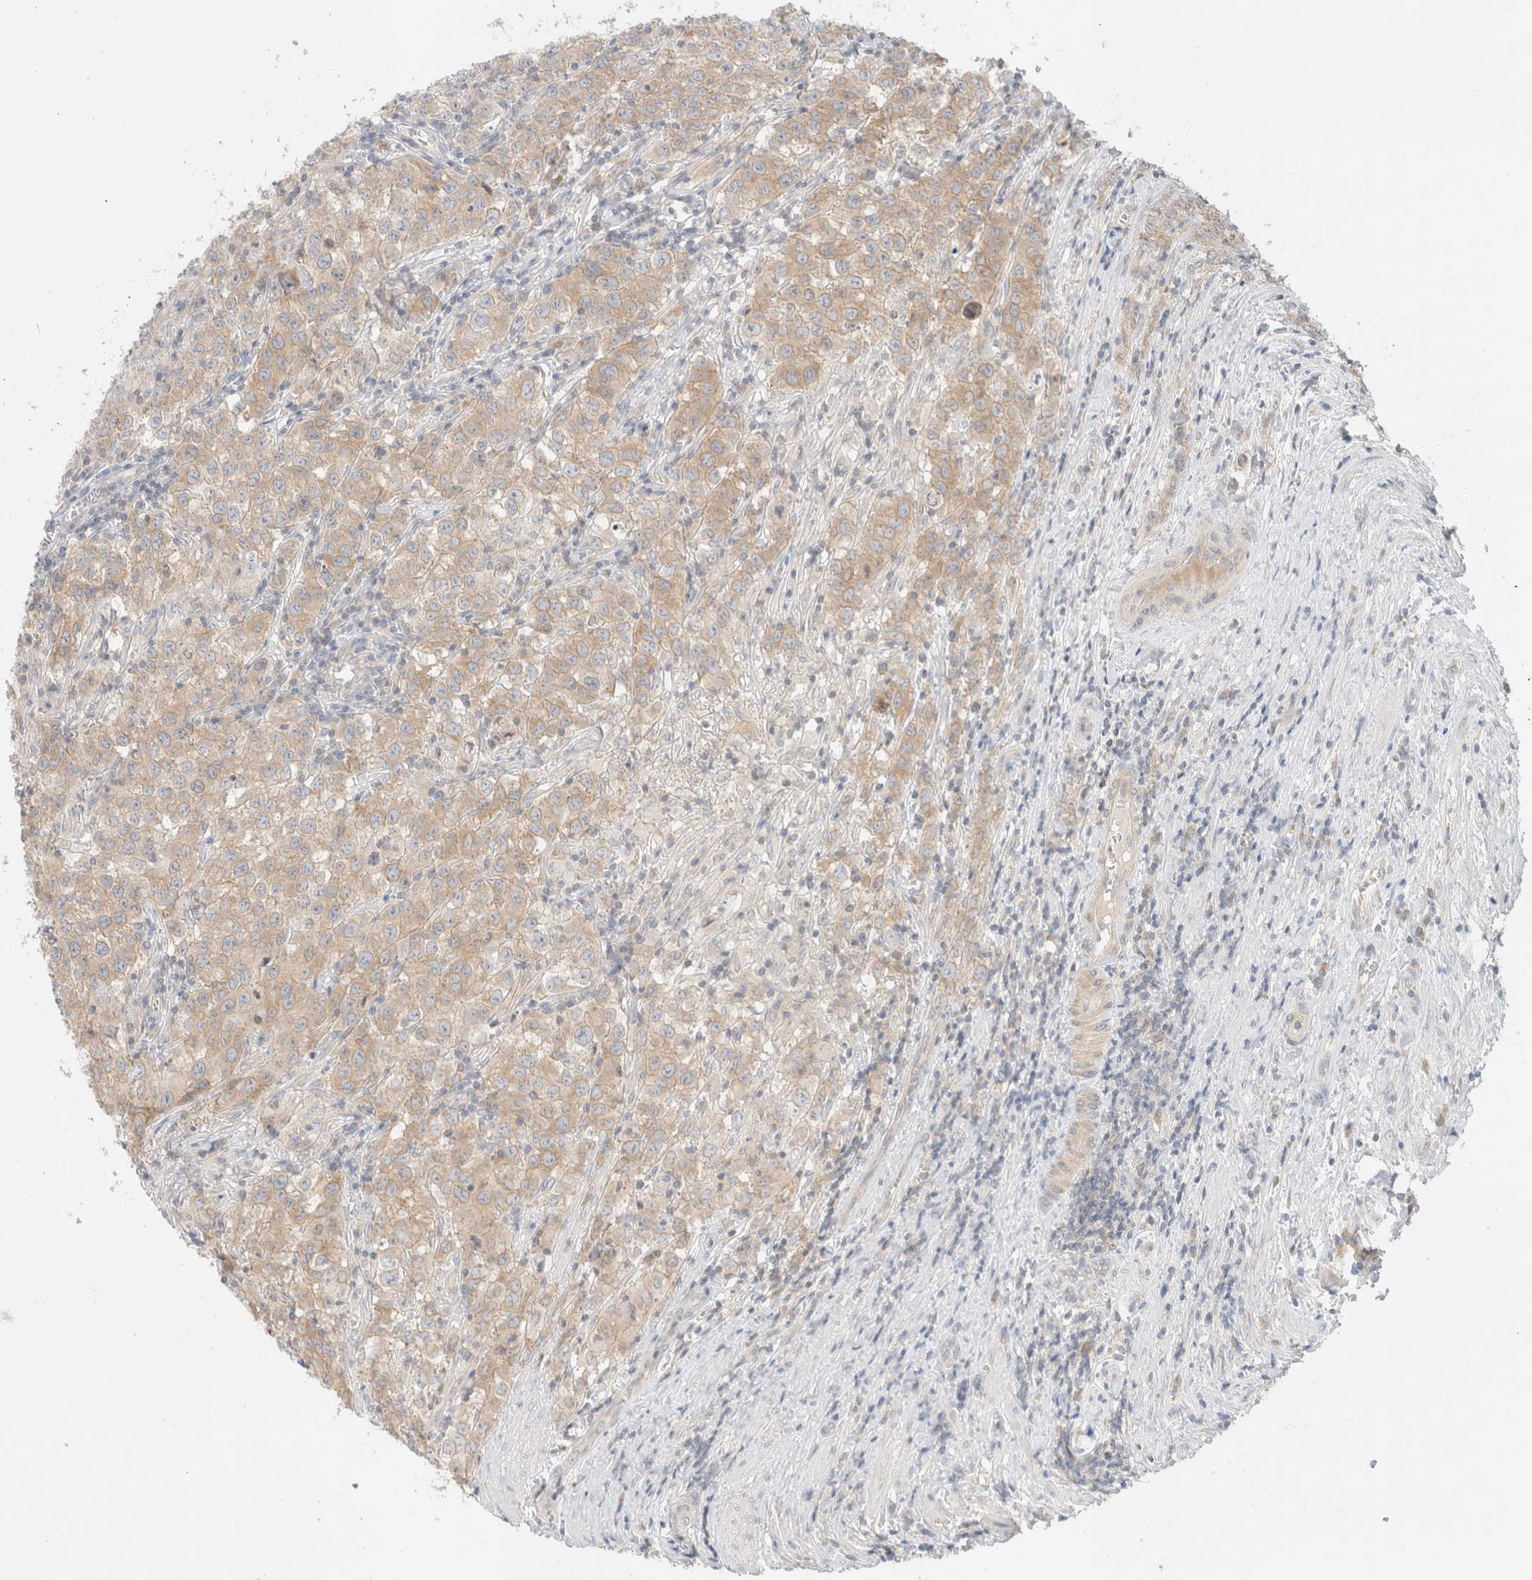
{"staining": {"intensity": "weak", "quantity": ">75%", "location": "cytoplasmic/membranous"}, "tissue": "testis cancer", "cell_type": "Tumor cells", "image_type": "cancer", "snomed": [{"axis": "morphology", "description": "Seminoma, NOS"}, {"axis": "morphology", "description": "Carcinoma, Embryonal, NOS"}, {"axis": "topography", "description": "Testis"}], "caption": "The immunohistochemical stain shows weak cytoplasmic/membranous expression in tumor cells of testis cancer tissue.", "gene": "MARK3", "patient": {"sex": "male", "age": 43}}